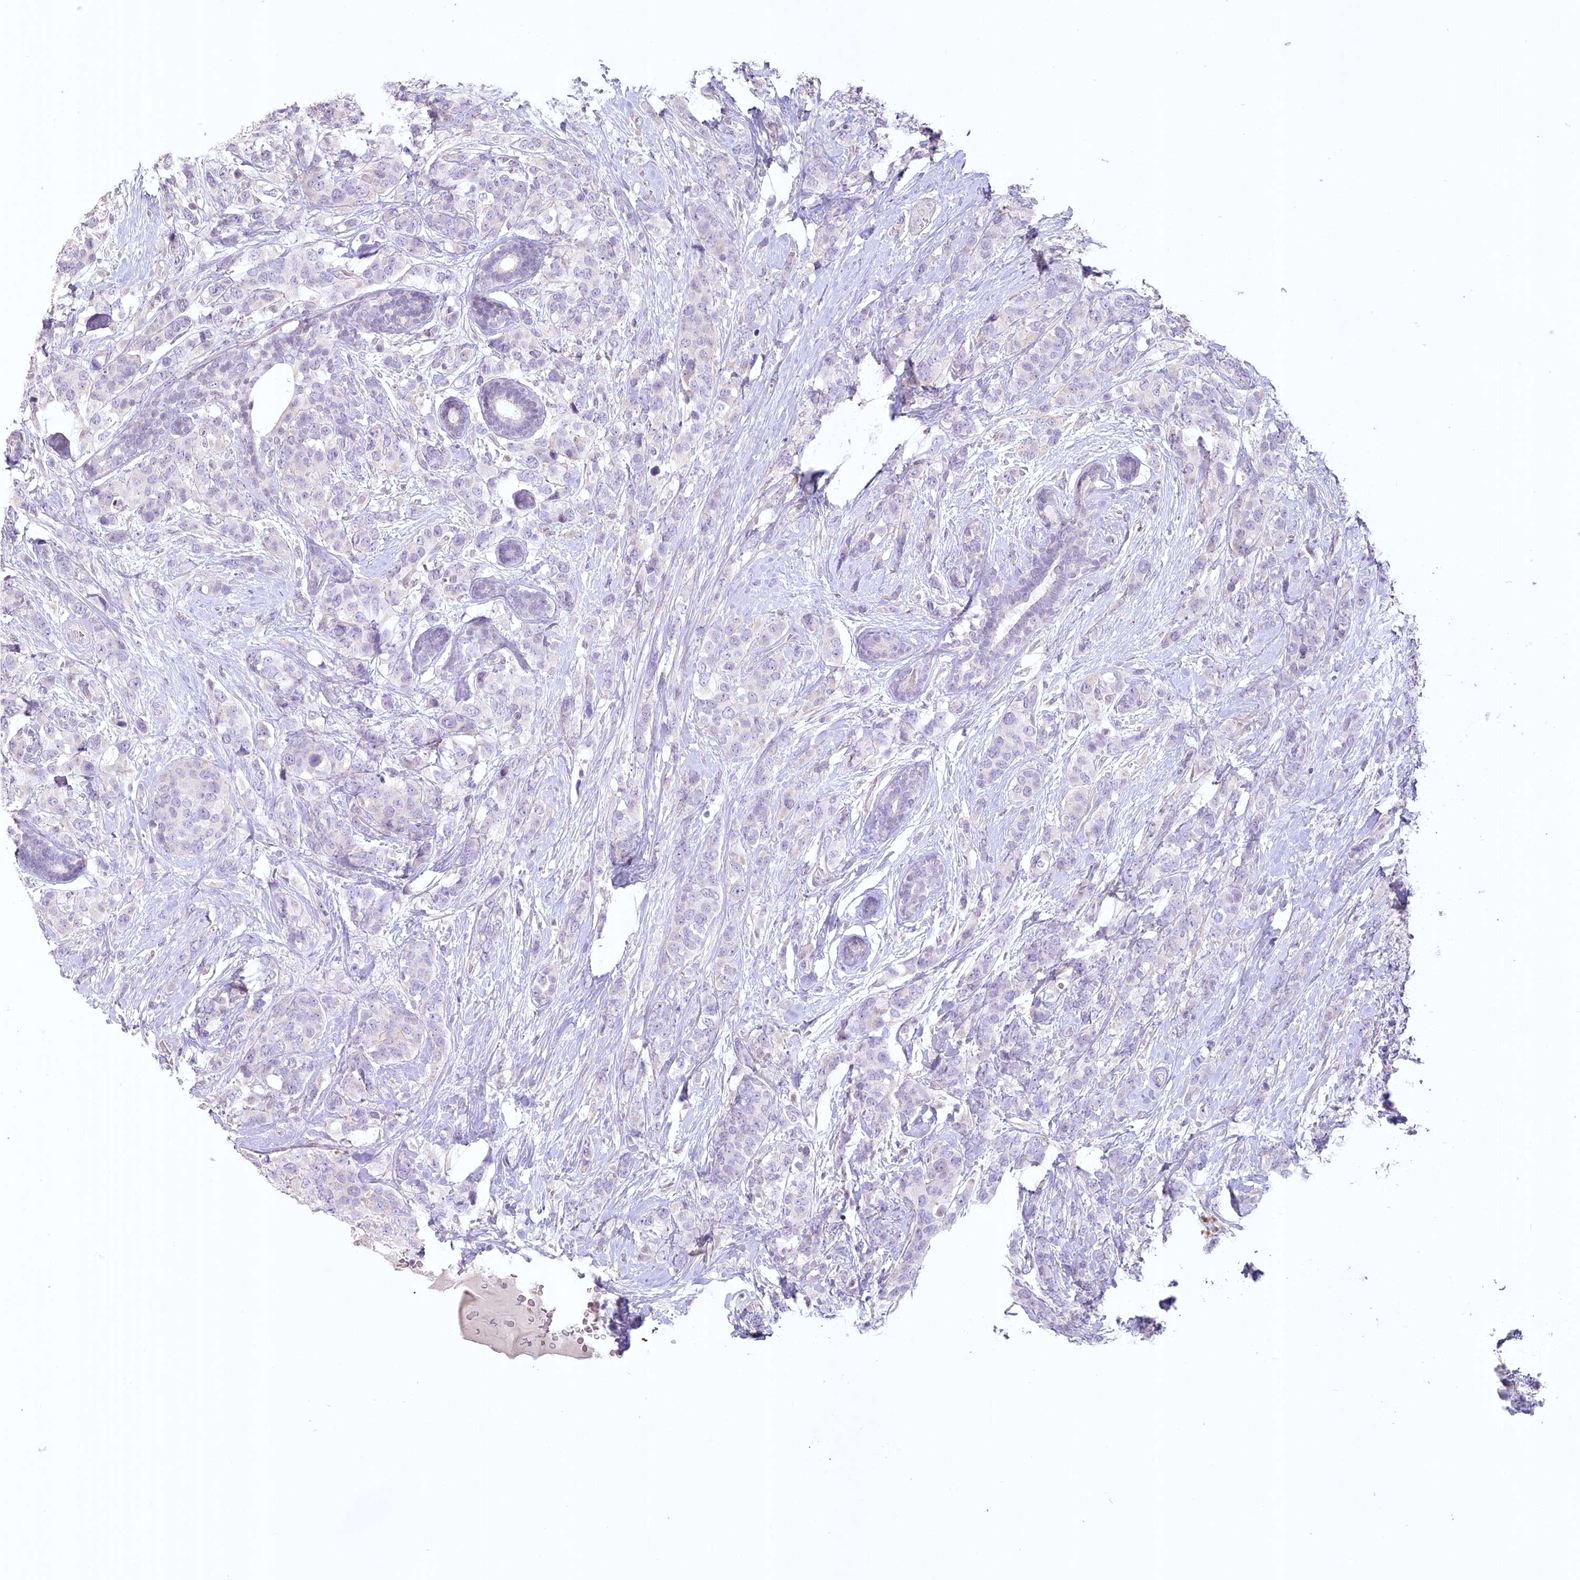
{"staining": {"intensity": "negative", "quantity": "none", "location": "none"}, "tissue": "breast cancer", "cell_type": "Tumor cells", "image_type": "cancer", "snomed": [{"axis": "morphology", "description": "Lobular carcinoma"}, {"axis": "topography", "description": "Breast"}], "caption": "DAB immunohistochemical staining of lobular carcinoma (breast) reveals no significant staining in tumor cells. (Brightfield microscopy of DAB (3,3'-diaminobenzidine) immunohistochemistry (IHC) at high magnification).", "gene": "USP11", "patient": {"sex": "female", "age": 59}}